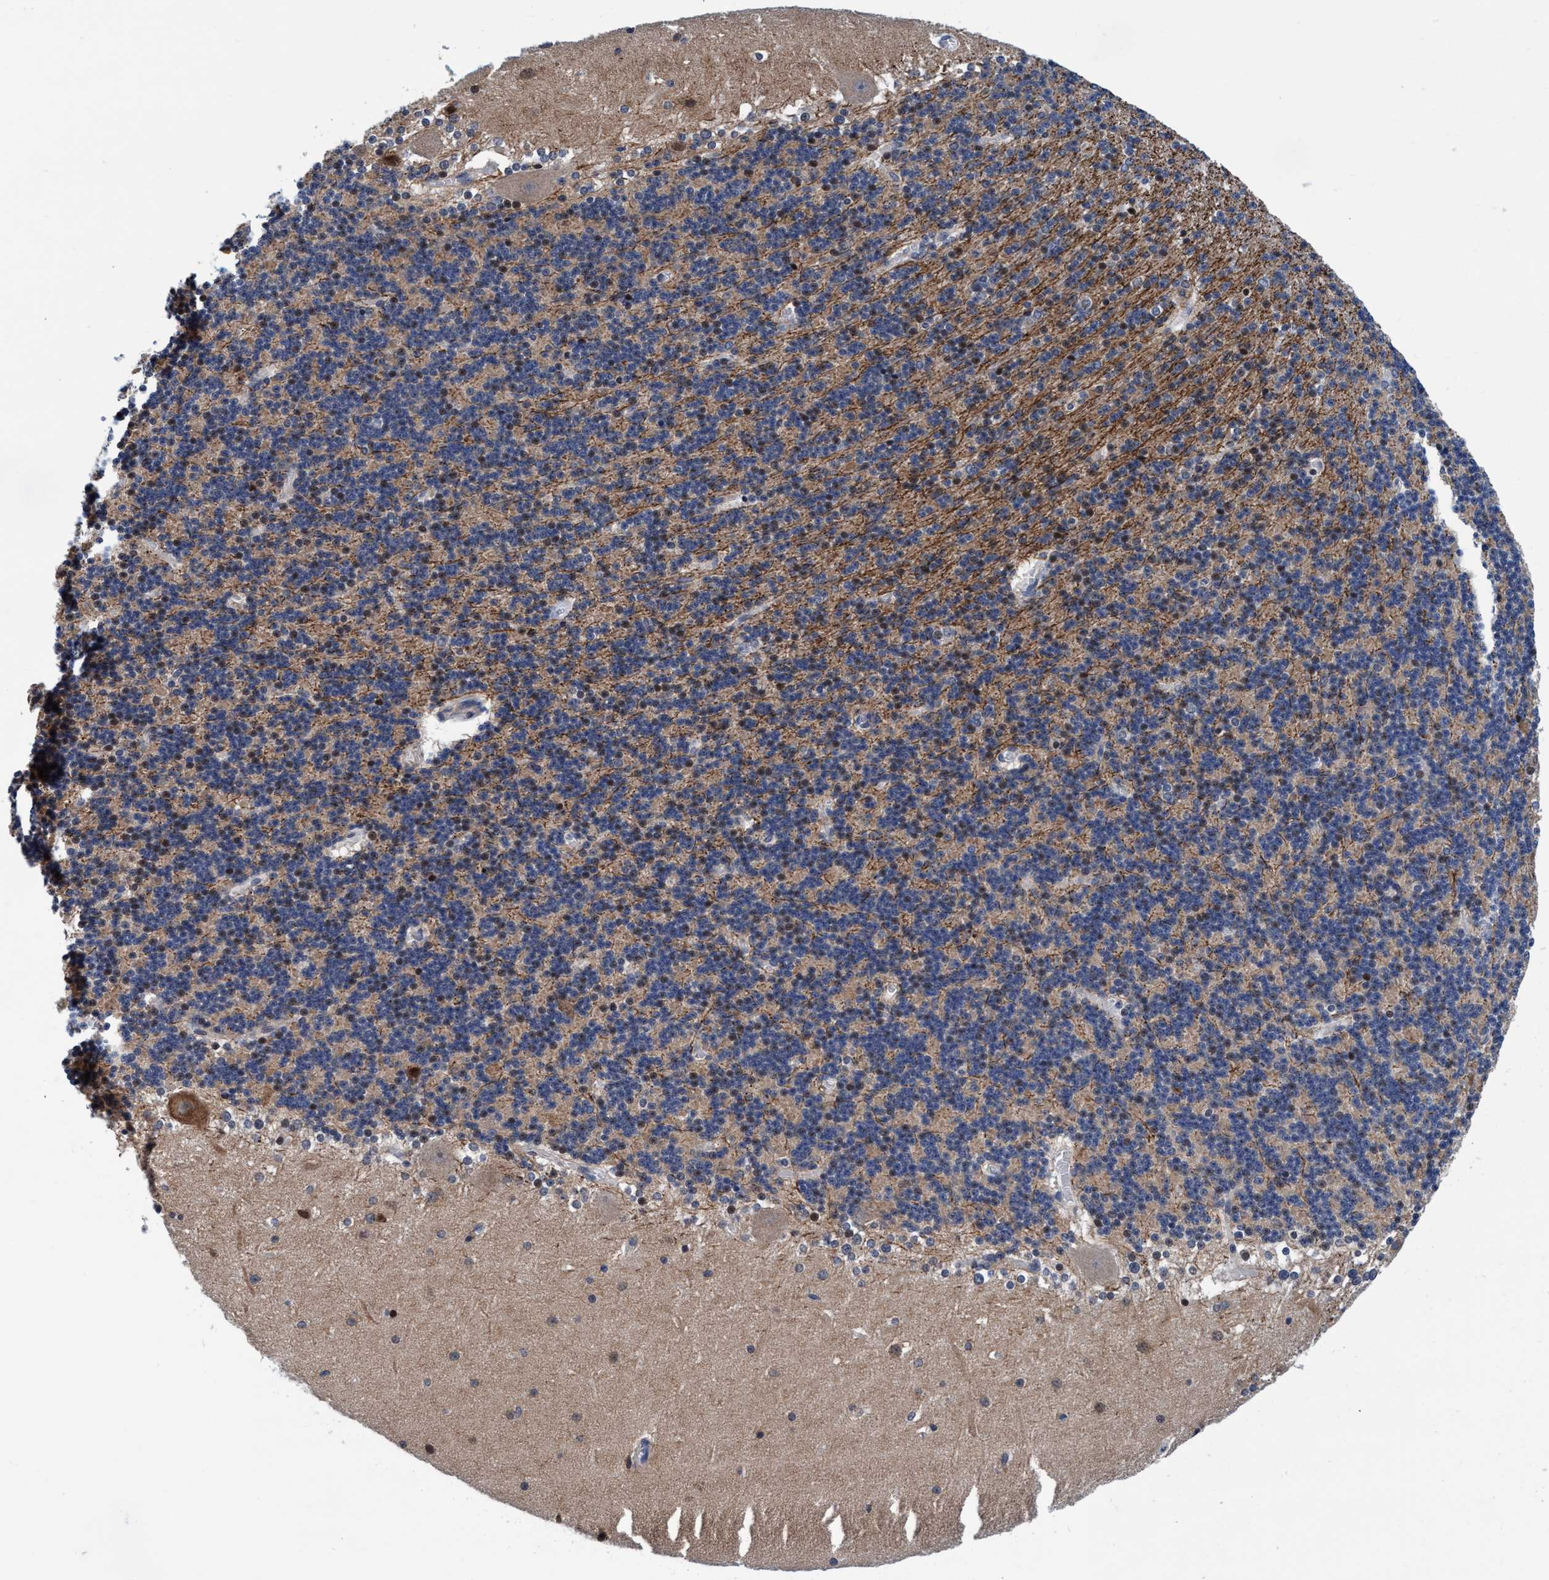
{"staining": {"intensity": "weak", "quantity": ">75%", "location": "cytoplasmic/membranous"}, "tissue": "cerebellum", "cell_type": "Cells in granular layer", "image_type": "normal", "snomed": [{"axis": "morphology", "description": "Normal tissue, NOS"}, {"axis": "topography", "description": "Cerebellum"}], "caption": "The image reveals immunohistochemical staining of normal cerebellum. There is weak cytoplasmic/membranous expression is appreciated in approximately >75% of cells in granular layer. (Stains: DAB (3,3'-diaminobenzidine) in brown, nuclei in blue, Microscopy: brightfield microscopy at high magnification).", "gene": "AGAP2", "patient": {"sex": "female", "age": 19}}